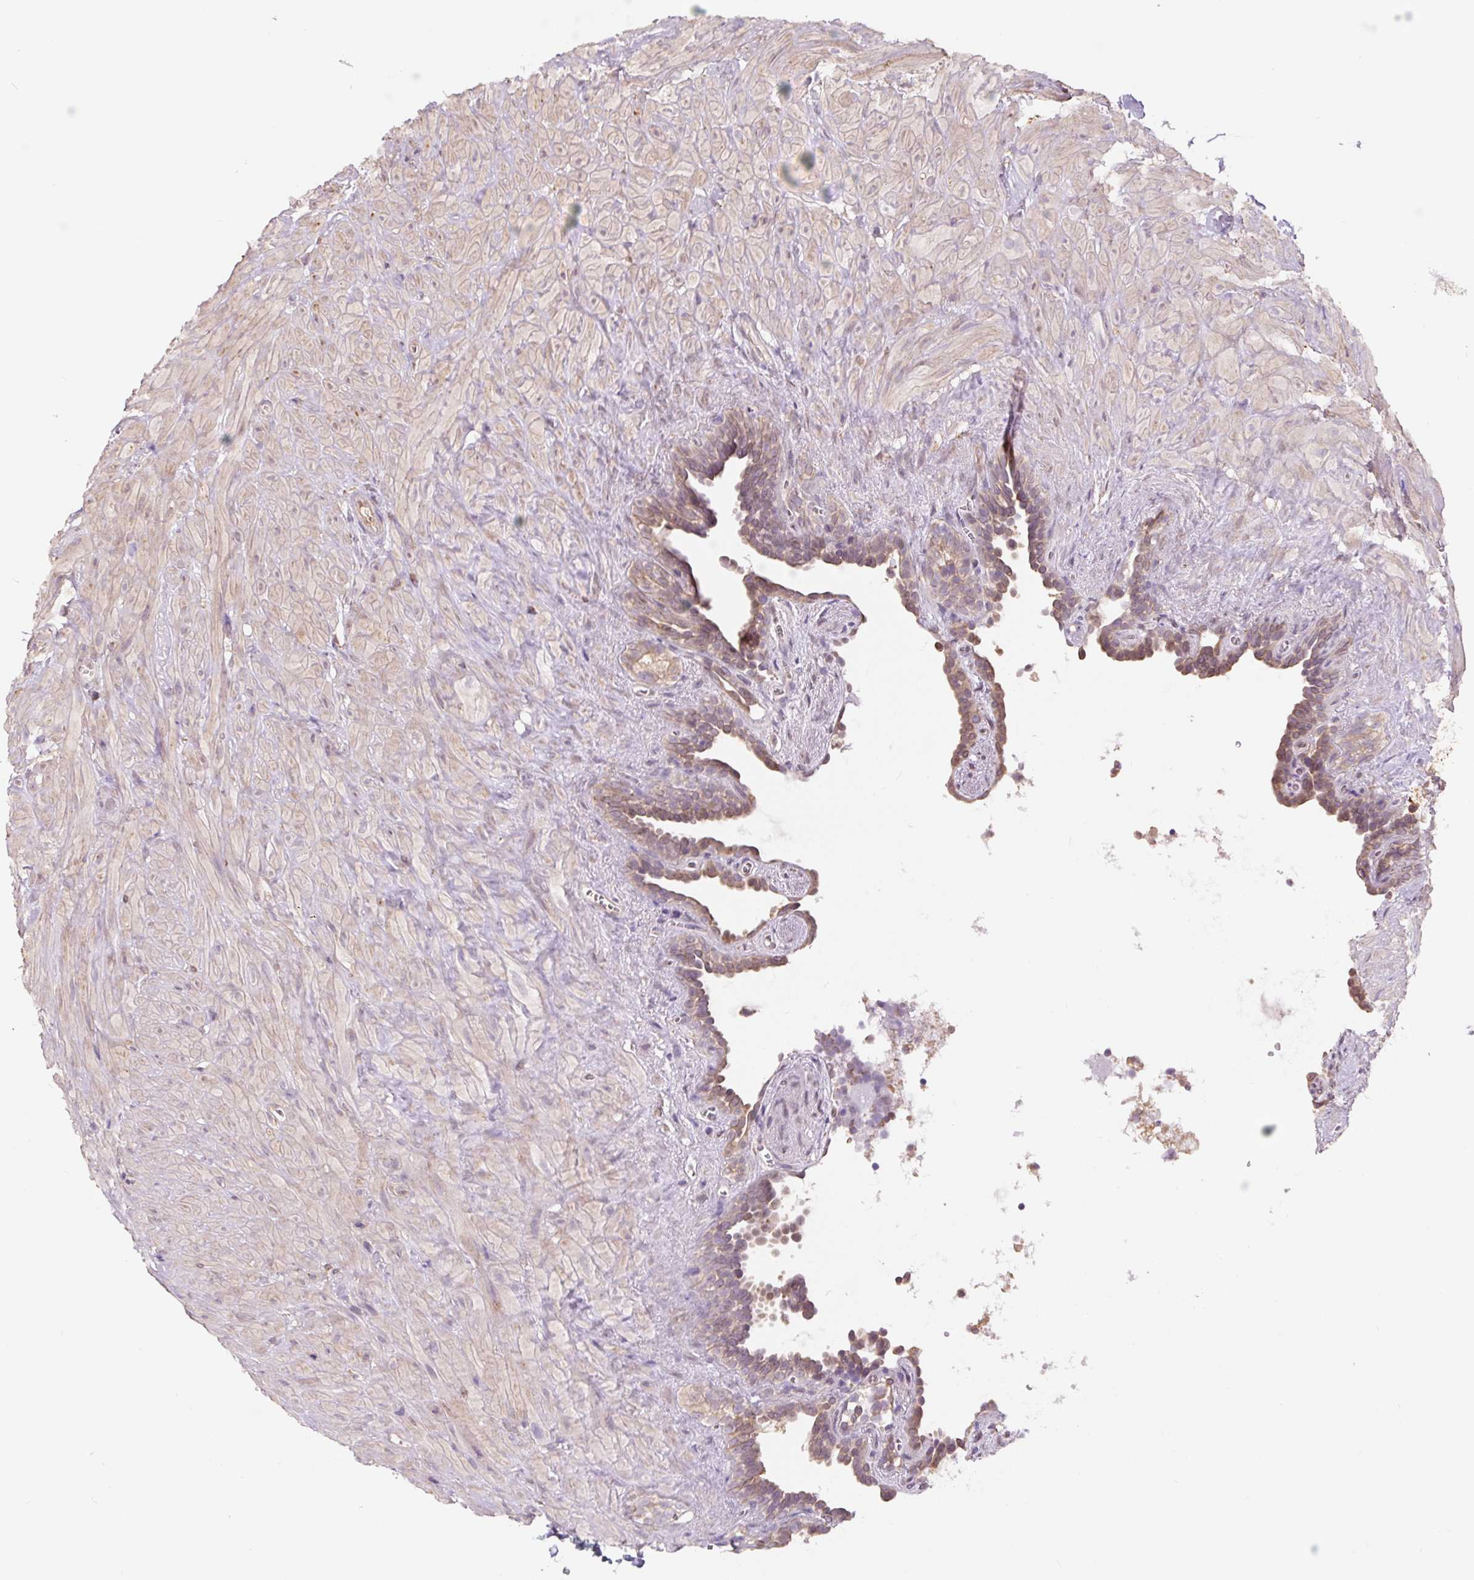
{"staining": {"intensity": "weak", "quantity": "25%-75%", "location": "cytoplasmic/membranous"}, "tissue": "seminal vesicle", "cell_type": "Glandular cells", "image_type": "normal", "snomed": [{"axis": "morphology", "description": "Normal tissue, NOS"}, {"axis": "topography", "description": "Seminal veicle"}], "caption": "This micrograph displays unremarkable seminal vesicle stained with IHC to label a protein in brown. The cytoplasmic/membranous of glandular cells show weak positivity for the protein. Nuclei are counter-stained blue.", "gene": "ASRGL1", "patient": {"sex": "male", "age": 76}}